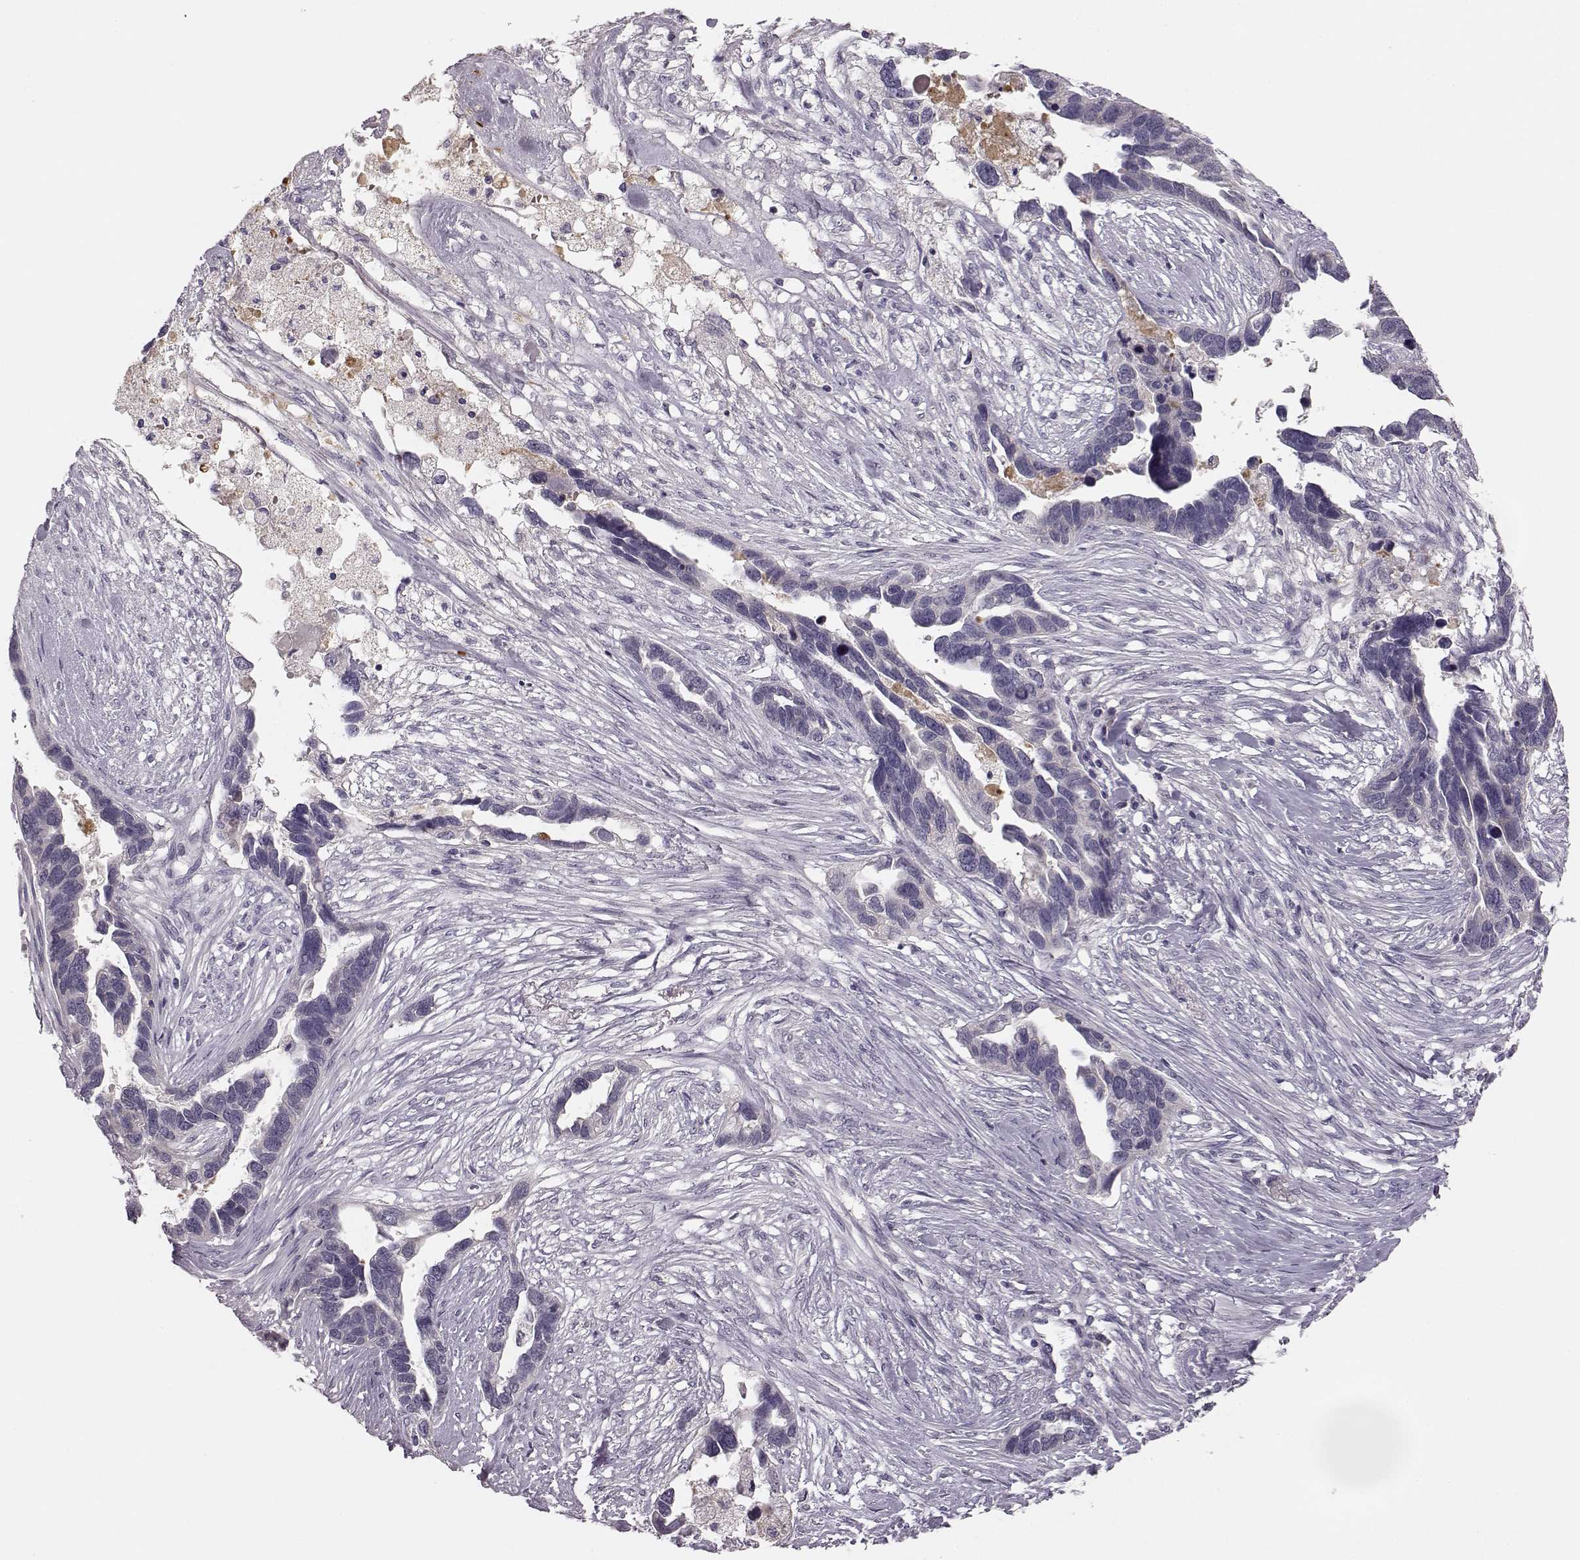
{"staining": {"intensity": "negative", "quantity": "none", "location": "none"}, "tissue": "ovarian cancer", "cell_type": "Tumor cells", "image_type": "cancer", "snomed": [{"axis": "morphology", "description": "Cystadenocarcinoma, serous, NOS"}, {"axis": "topography", "description": "Ovary"}], "caption": "A histopathology image of human ovarian cancer is negative for staining in tumor cells.", "gene": "BFSP2", "patient": {"sex": "female", "age": 54}}